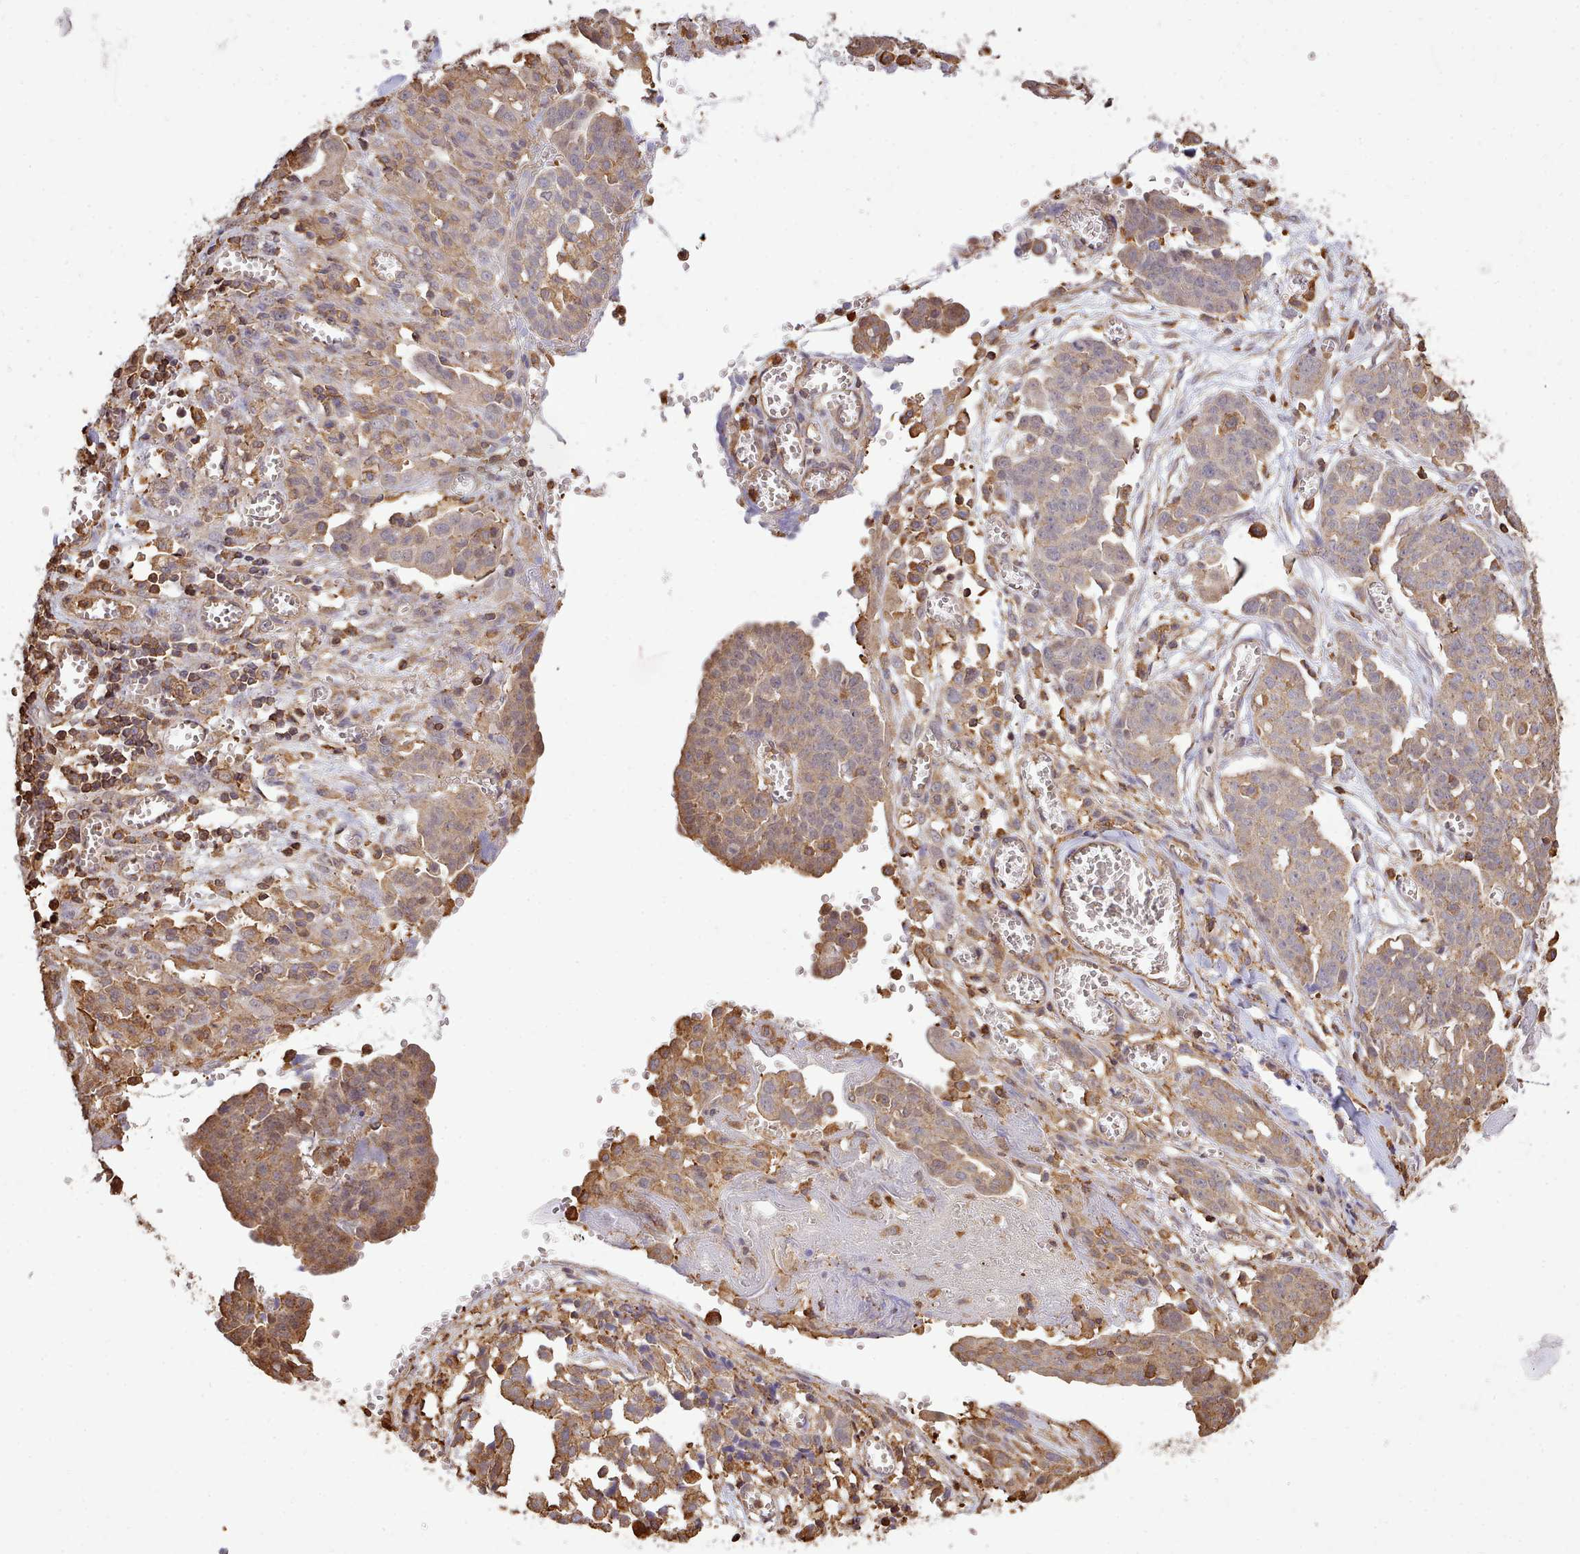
{"staining": {"intensity": "moderate", "quantity": ">75%", "location": "cytoplasmic/membranous"}, "tissue": "ovarian cancer", "cell_type": "Tumor cells", "image_type": "cancer", "snomed": [{"axis": "morphology", "description": "Cystadenocarcinoma, serous, NOS"}, {"axis": "topography", "description": "Soft tissue"}, {"axis": "topography", "description": "Ovary"}], "caption": "Tumor cells show medium levels of moderate cytoplasmic/membranous staining in approximately >75% of cells in ovarian cancer. The staining was performed using DAB (3,3'-diaminobenzidine), with brown indicating positive protein expression. Nuclei are stained blue with hematoxylin.", "gene": "CAPZA1", "patient": {"sex": "female", "age": 57}}